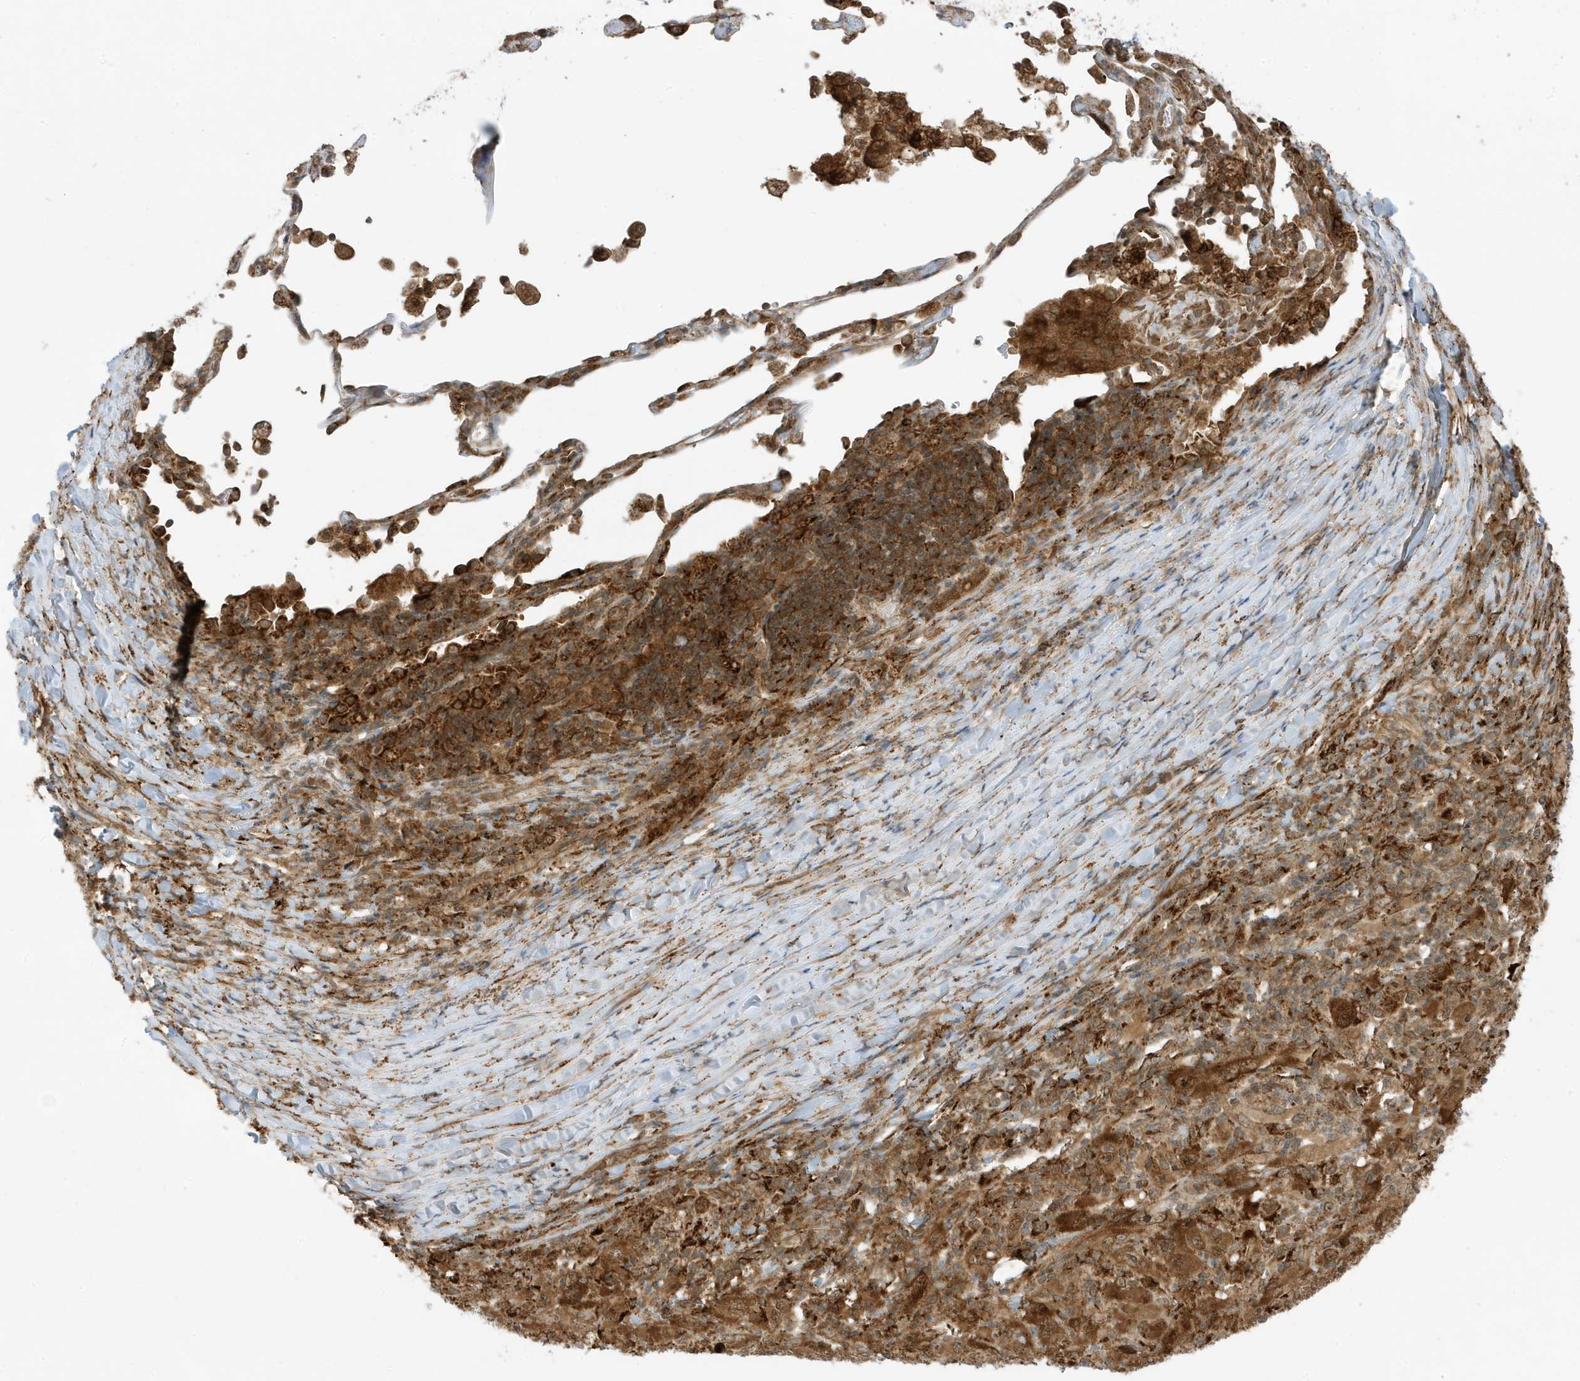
{"staining": {"intensity": "strong", "quantity": ">75%", "location": "cytoplasmic/membranous"}, "tissue": "melanoma", "cell_type": "Tumor cells", "image_type": "cancer", "snomed": [{"axis": "morphology", "description": "Malignant melanoma, Metastatic site"}, {"axis": "topography", "description": "Skin"}], "caption": "IHC of melanoma demonstrates high levels of strong cytoplasmic/membranous staining in about >75% of tumor cells. (Brightfield microscopy of DAB IHC at high magnification).", "gene": "DHX36", "patient": {"sex": "female", "age": 56}}